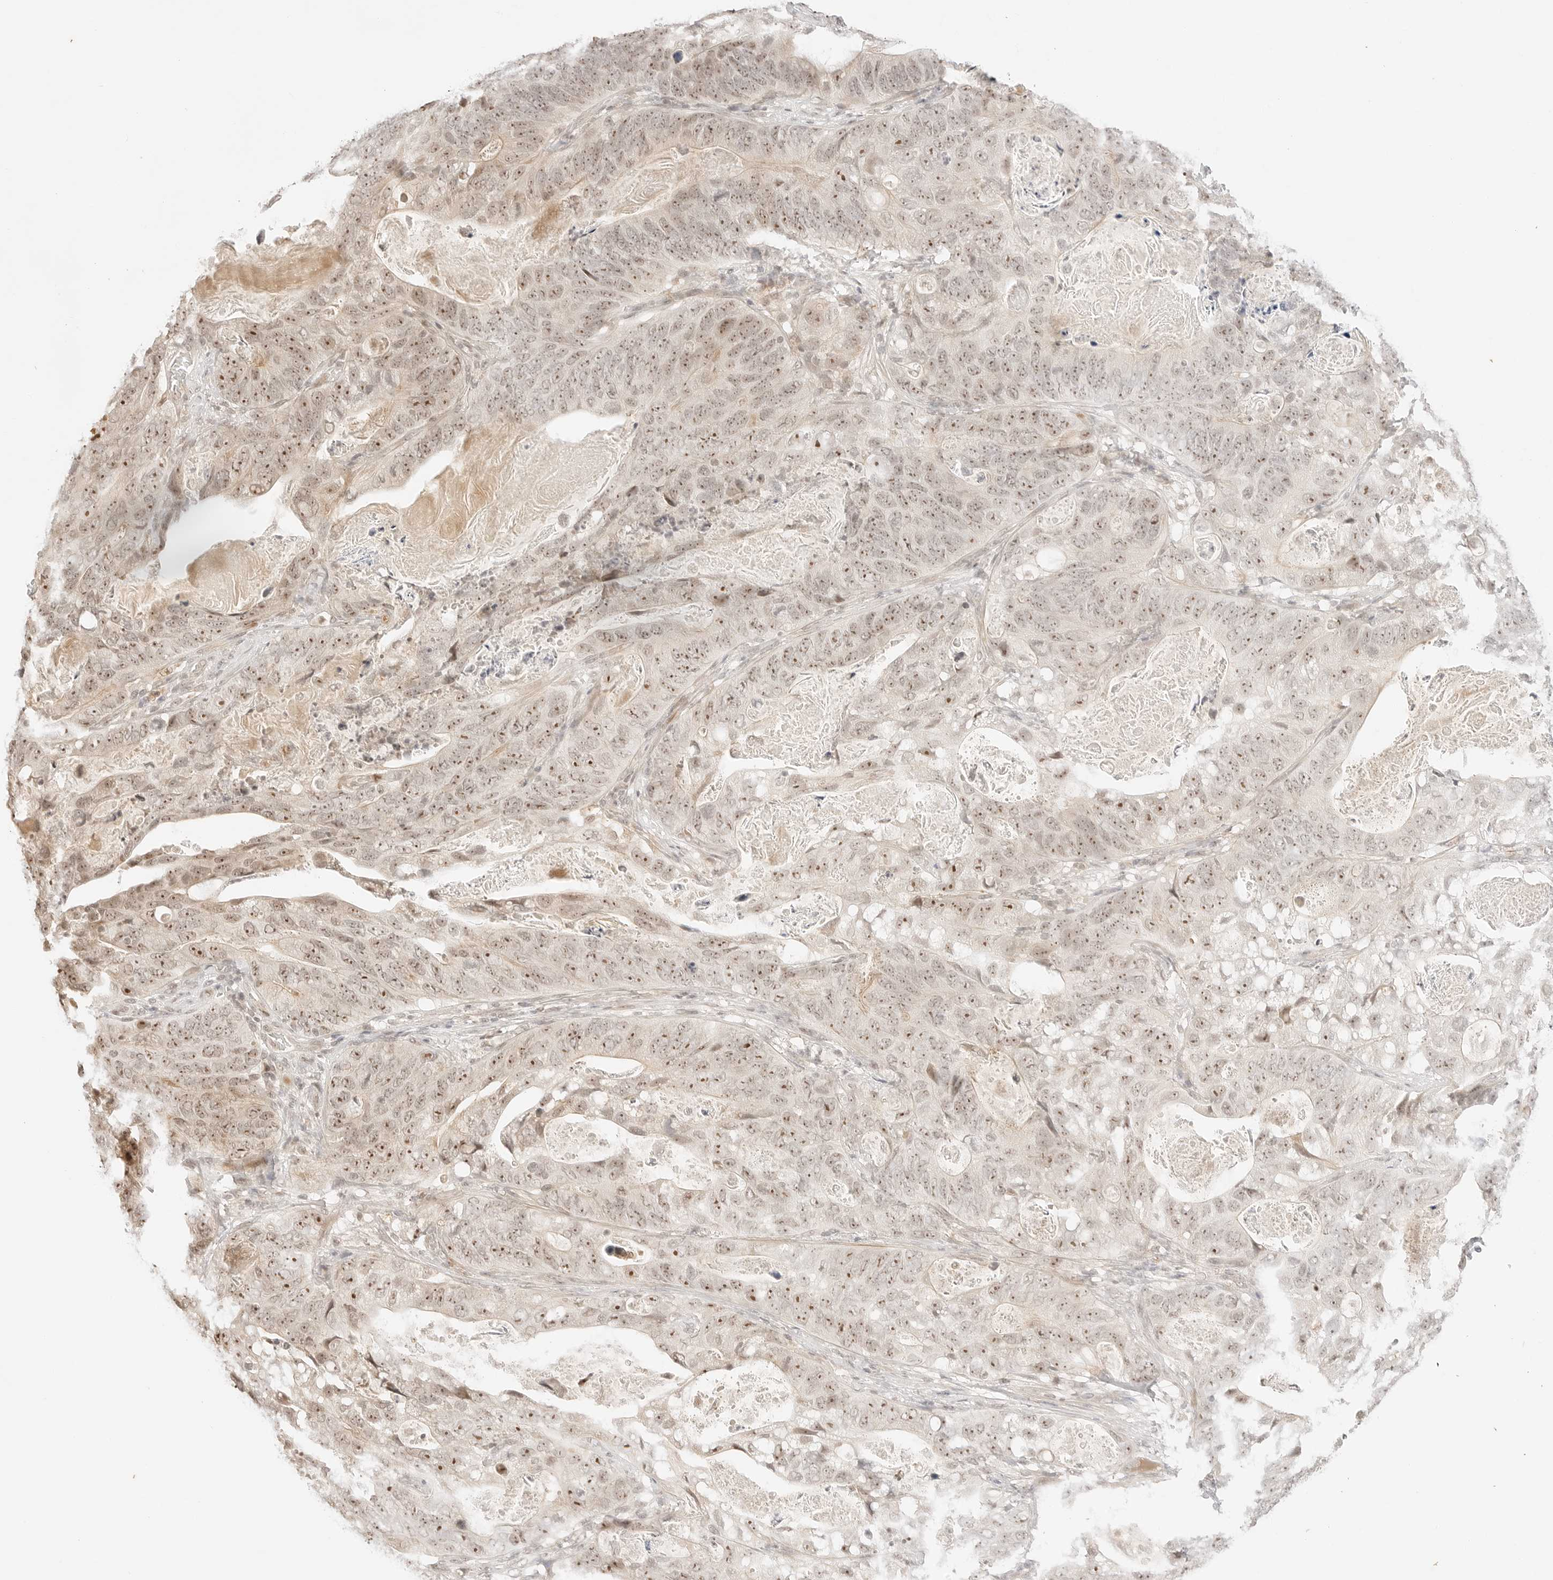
{"staining": {"intensity": "moderate", "quantity": ">75%", "location": "nuclear"}, "tissue": "stomach cancer", "cell_type": "Tumor cells", "image_type": "cancer", "snomed": [{"axis": "morphology", "description": "Normal tissue, NOS"}, {"axis": "morphology", "description": "Adenocarcinoma, NOS"}, {"axis": "topography", "description": "Stomach"}], "caption": "This image demonstrates immunohistochemistry (IHC) staining of human stomach adenocarcinoma, with medium moderate nuclear positivity in approximately >75% of tumor cells.", "gene": "RPS6KL1", "patient": {"sex": "female", "age": 89}}